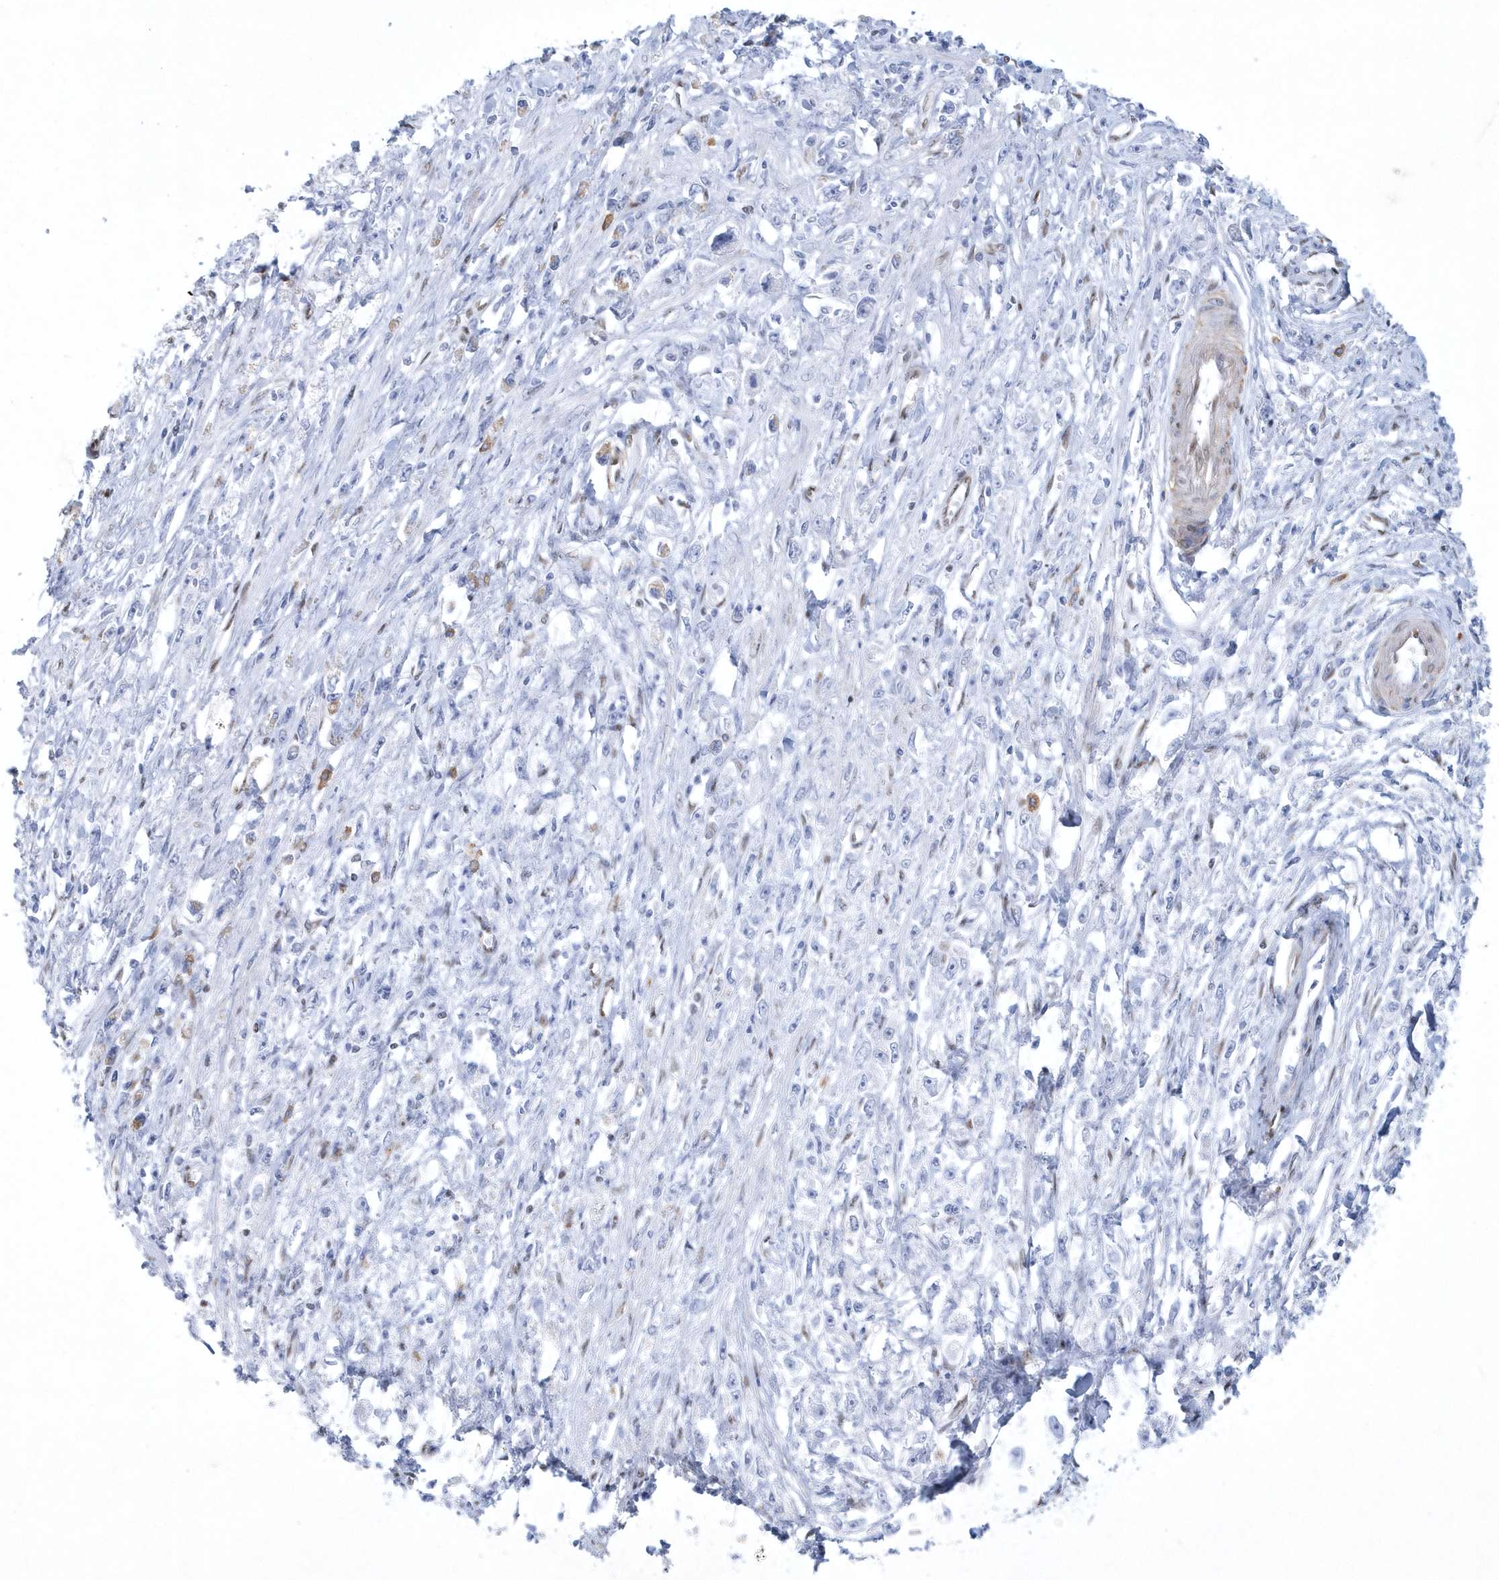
{"staining": {"intensity": "weak", "quantity": "<25%", "location": "cytoplasmic/membranous"}, "tissue": "stomach cancer", "cell_type": "Tumor cells", "image_type": "cancer", "snomed": [{"axis": "morphology", "description": "Adenocarcinoma, NOS"}, {"axis": "topography", "description": "Stomach"}], "caption": "Human stomach adenocarcinoma stained for a protein using immunohistochemistry reveals no expression in tumor cells.", "gene": "DCLRE1A", "patient": {"sex": "female", "age": 59}}